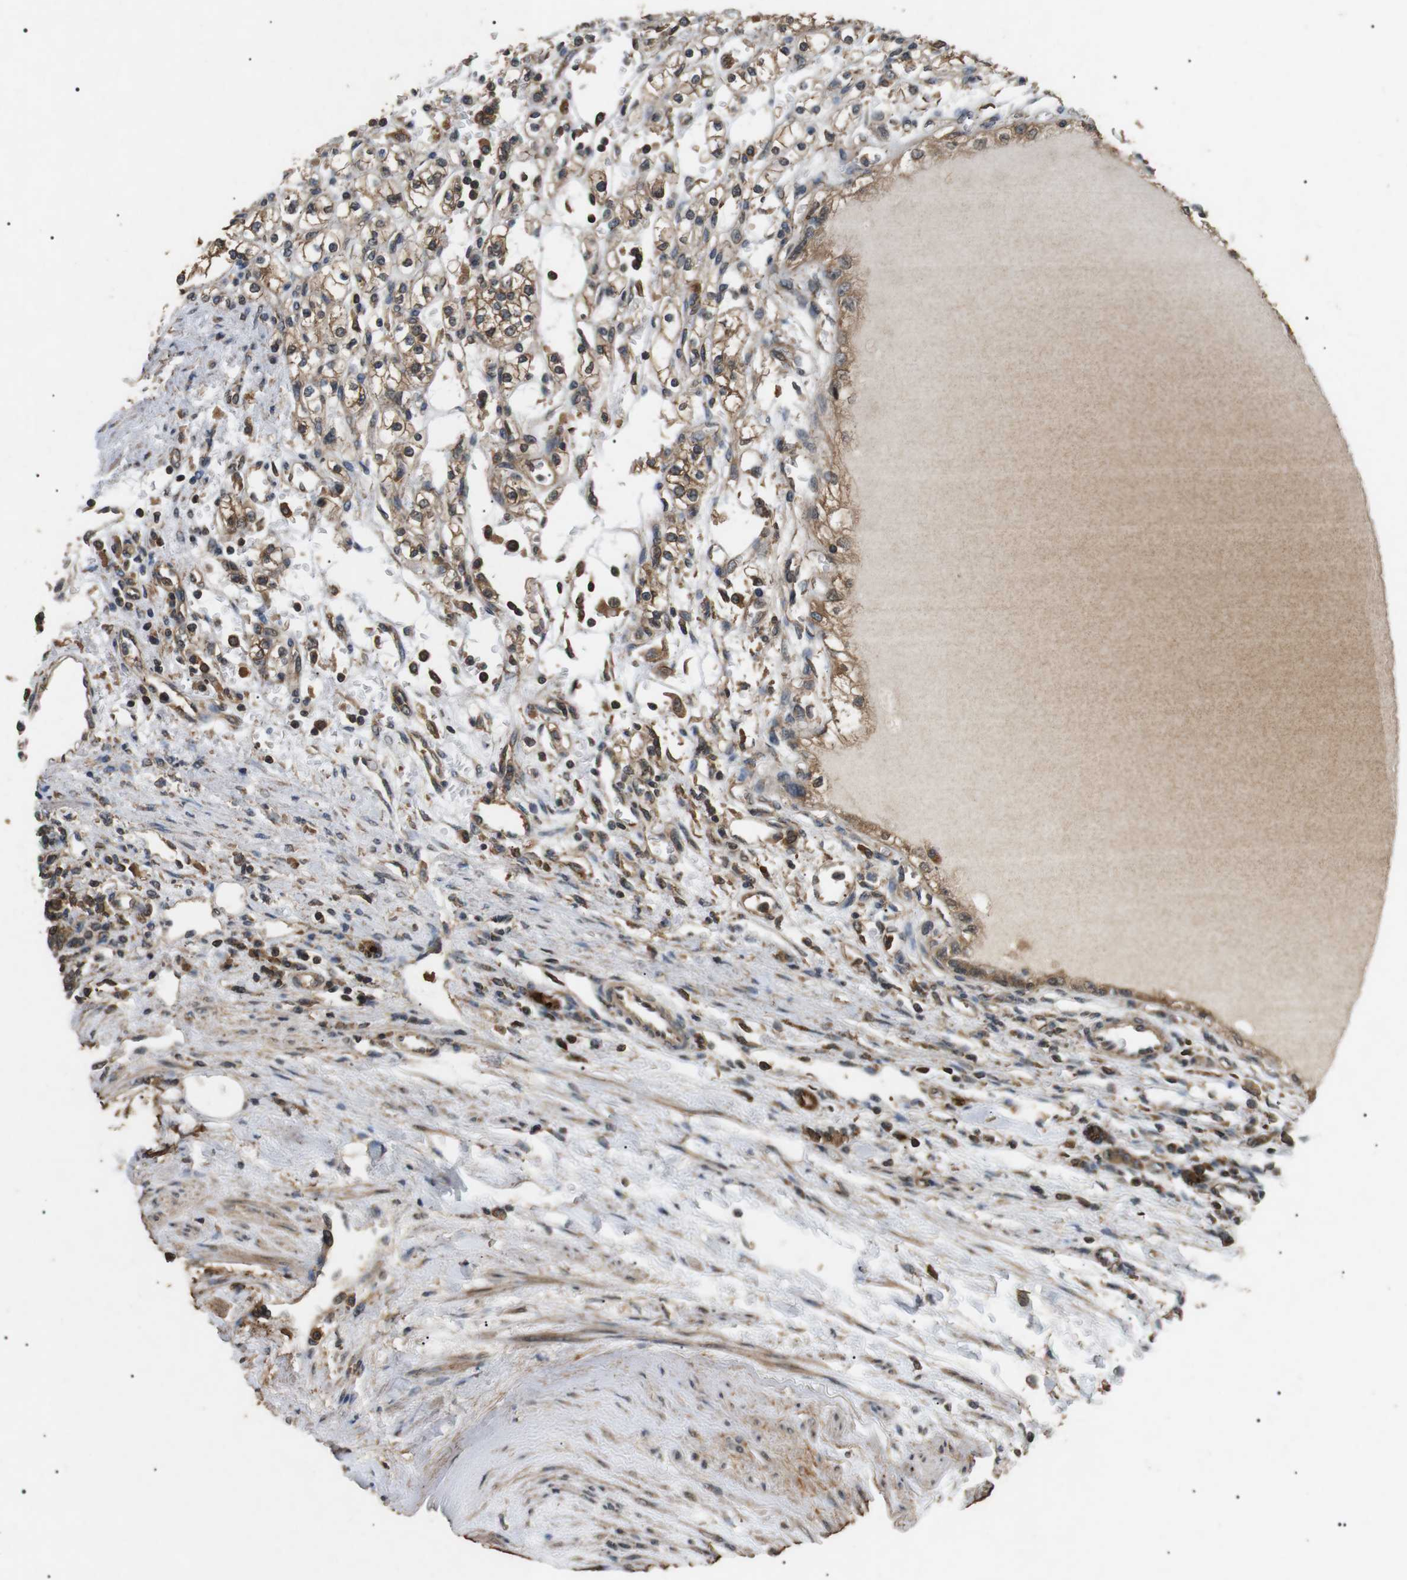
{"staining": {"intensity": "moderate", "quantity": ">75%", "location": "cytoplasmic/membranous"}, "tissue": "renal cancer", "cell_type": "Tumor cells", "image_type": "cancer", "snomed": [{"axis": "morphology", "description": "Normal tissue, NOS"}, {"axis": "morphology", "description": "Adenocarcinoma, NOS"}, {"axis": "topography", "description": "Kidney"}], "caption": "A micrograph showing moderate cytoplasmic/membranous staining in approximately >75% of tumor cells in renal adenocarcinoma, as visualized by brown immunohistochemical staining.", "gene": "TBC1D15", "patient": {"sex": "female", "age": 55}}